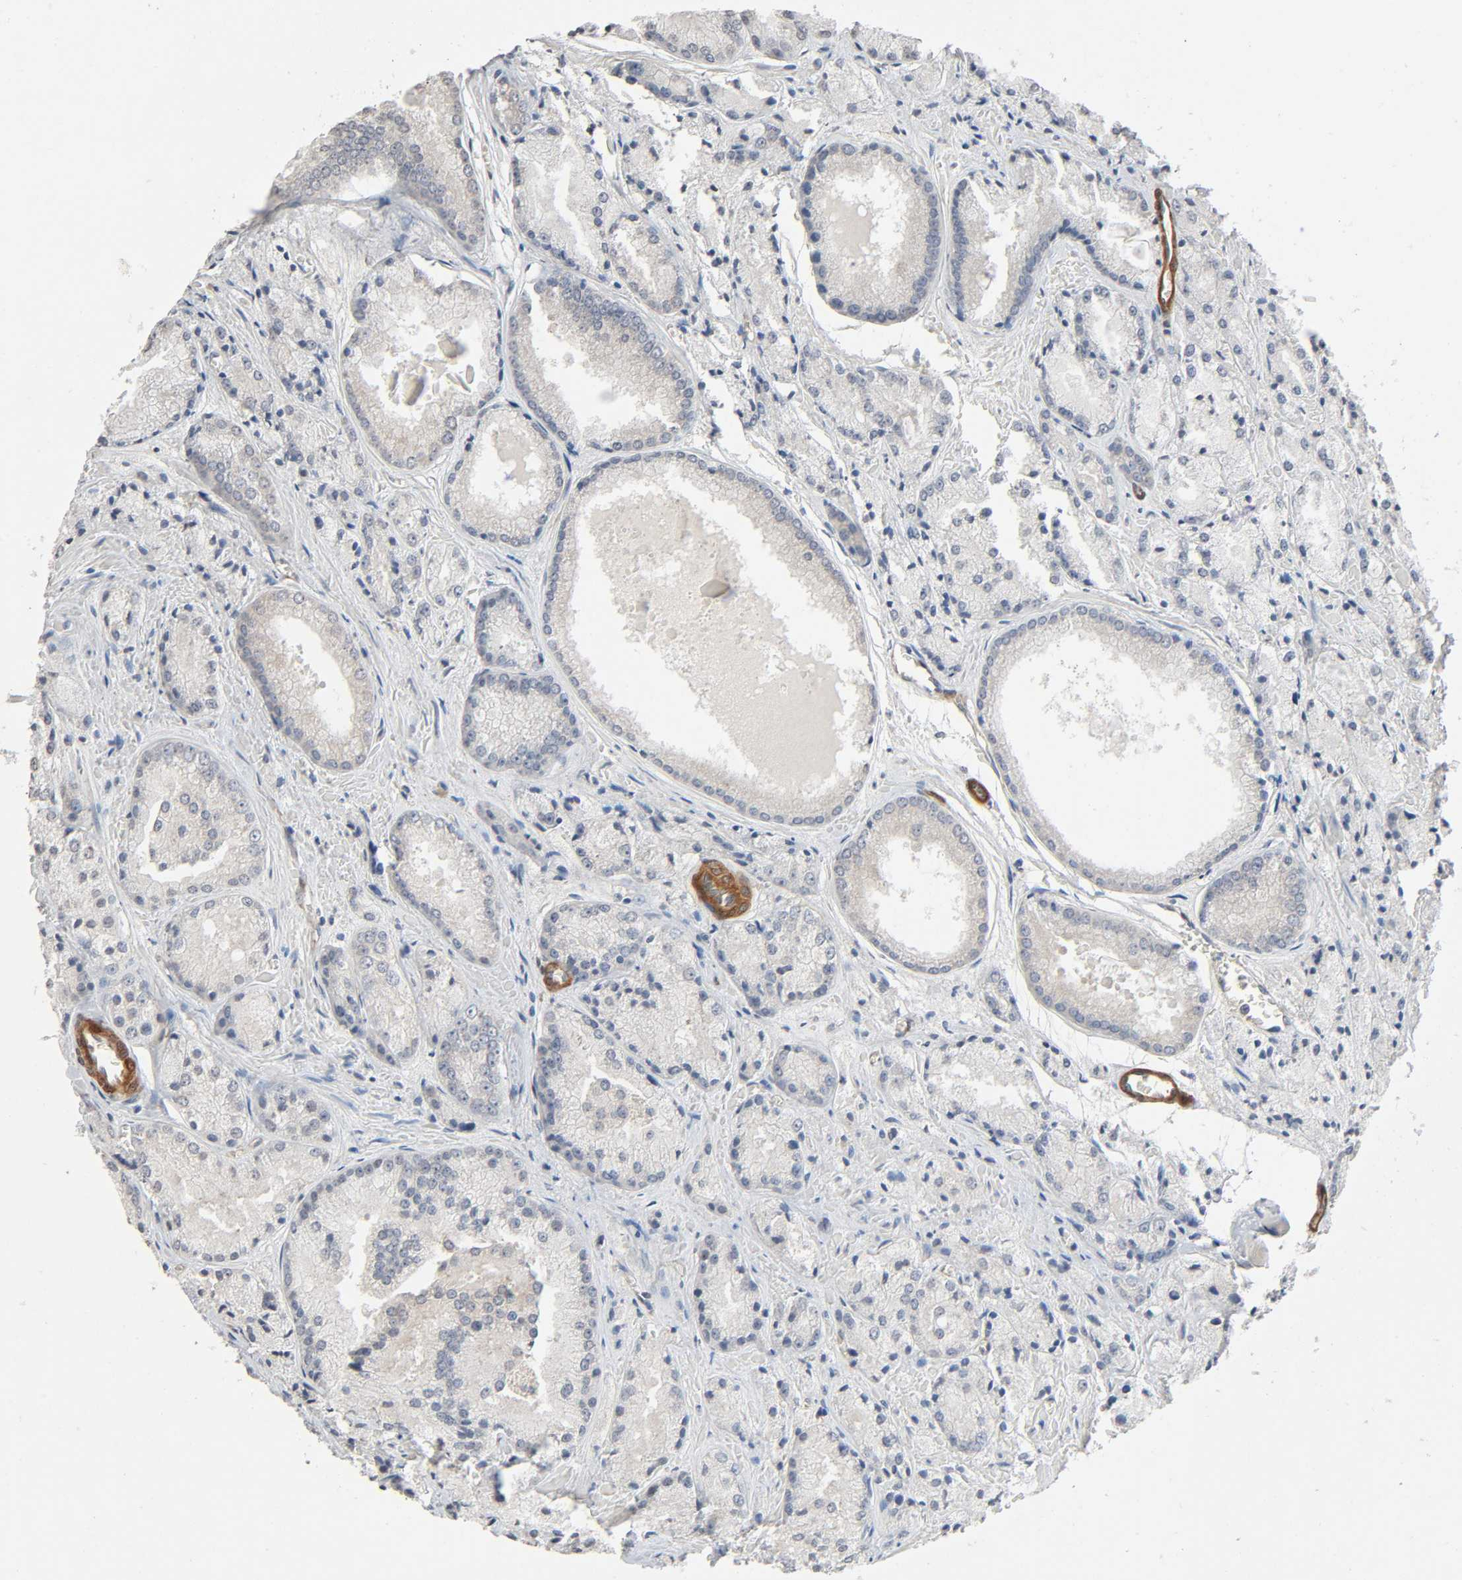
{"staining": {"intensity": "weak", "quantity": "<25%", "location": "cytoplasmic/membranous"}, "tissue": "prostate cancer", "cell_type": "Tumor cells", "image_type": "cancer", "snomed": [{"axis": "morphology", "description": "Adenocarcinoma, Low grade"}, {"axis": "topography", "description": "Prostate"}], "caption": "IHC micrograph of neoplastic tissue: low-grade adenocarcinoma (prostate) stained with DAB (3,3'-diaminobenzidine) displays no significant protein expression in tumor cells. The staining was performed using DAB to visualize the protein expression in brown, while the nuclei were stained in blue with hematoxylin (Magnification: 20x).", "gene": "PTK2", "patient": {"sex": "male", "age": 64}}